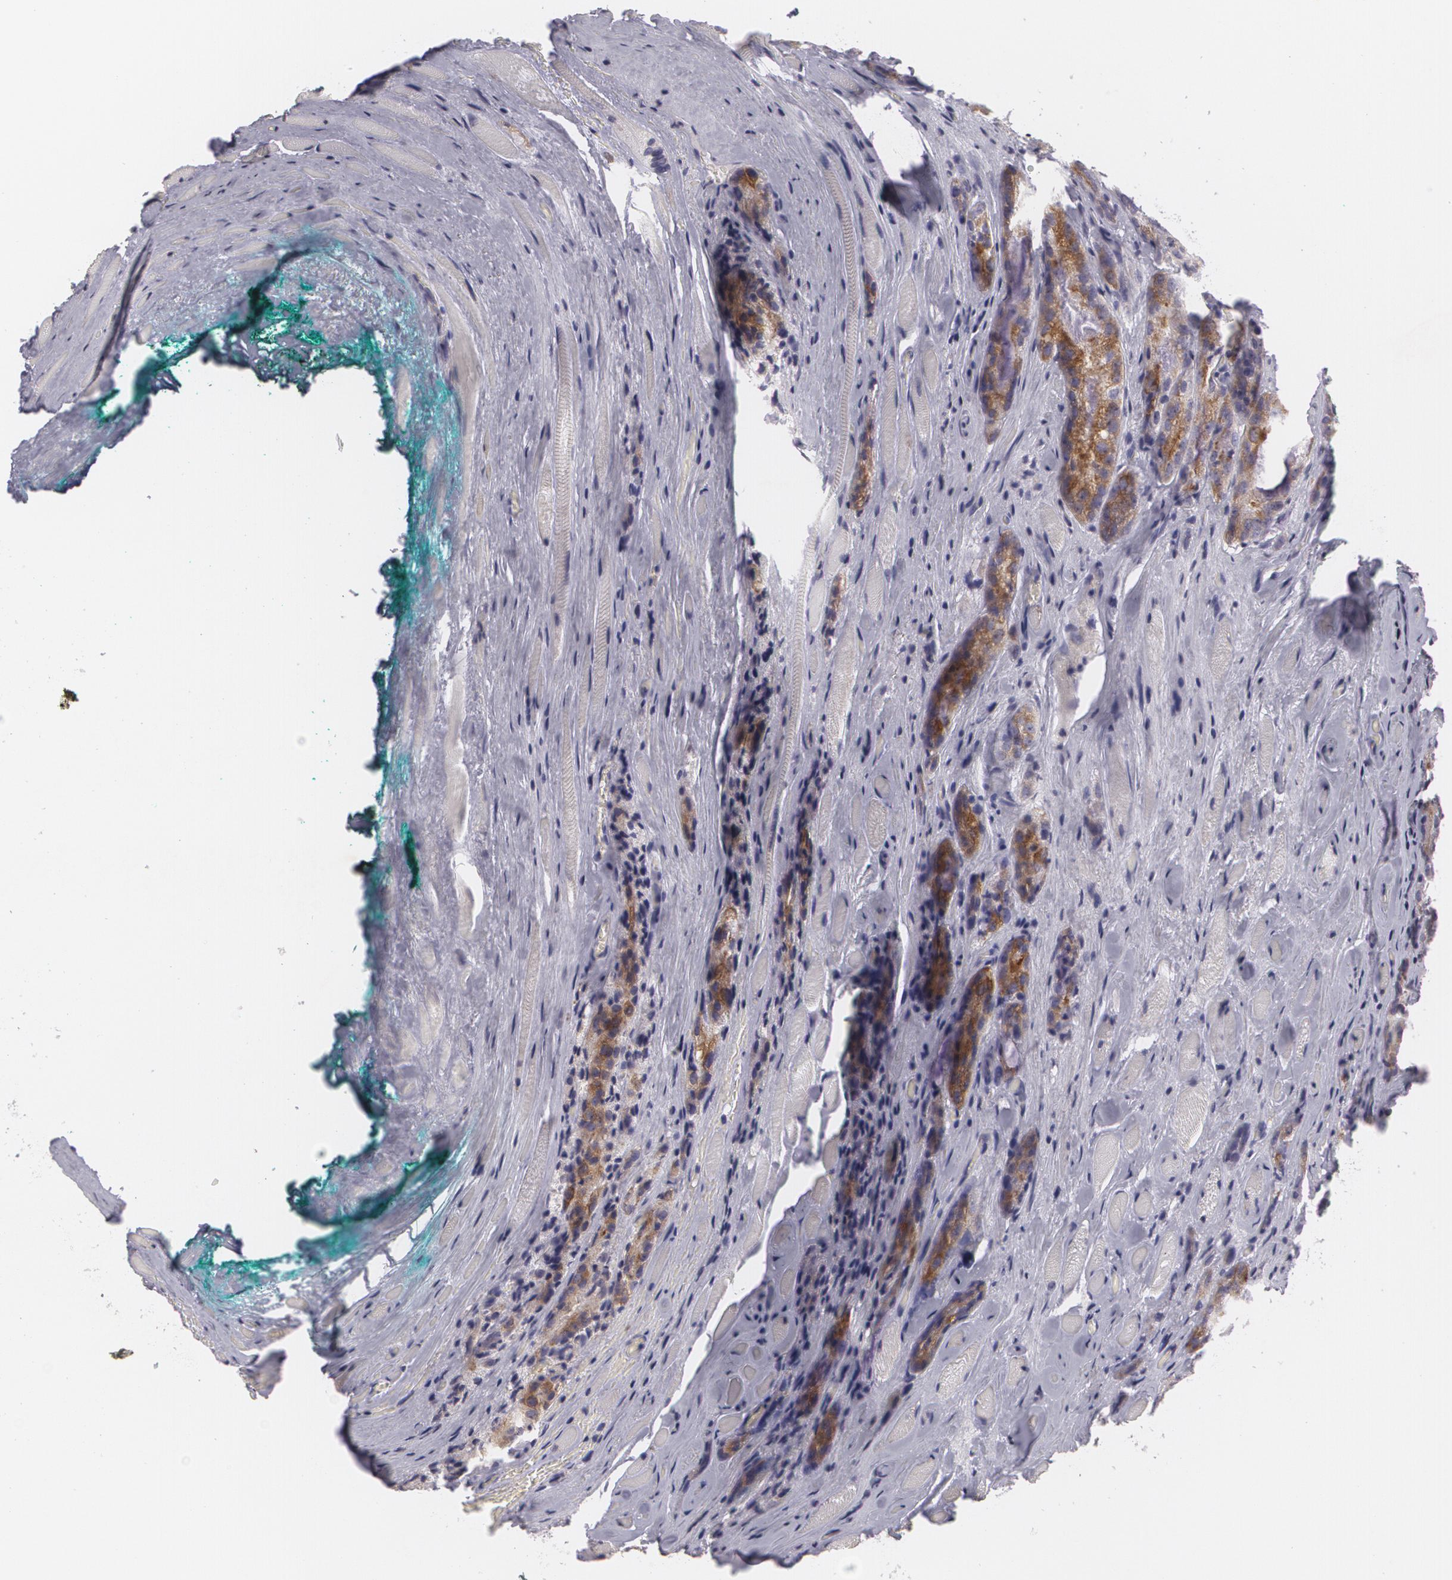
{"staining": {"intensity": "weak", "quantity": "<25%", "location": "cytoplasmic/membranous"}, "tissue": "prostate cancer", "cell_type": "Tumor cells", "image_type": "cancer", "snomed": [{"axis": "morphology", "description": "Adenocarcinoma, Medium grade"}, {"axis": "topography", "description": "Prostate"}], "caption": "Human medium-grade adenocarcinoma (prostate) stained for a protein using immunohistochemistry (IHC) reveals no staining in tumor cells.", "gene": "MAP2", "patient": {"sex": "male", "age": 60}}